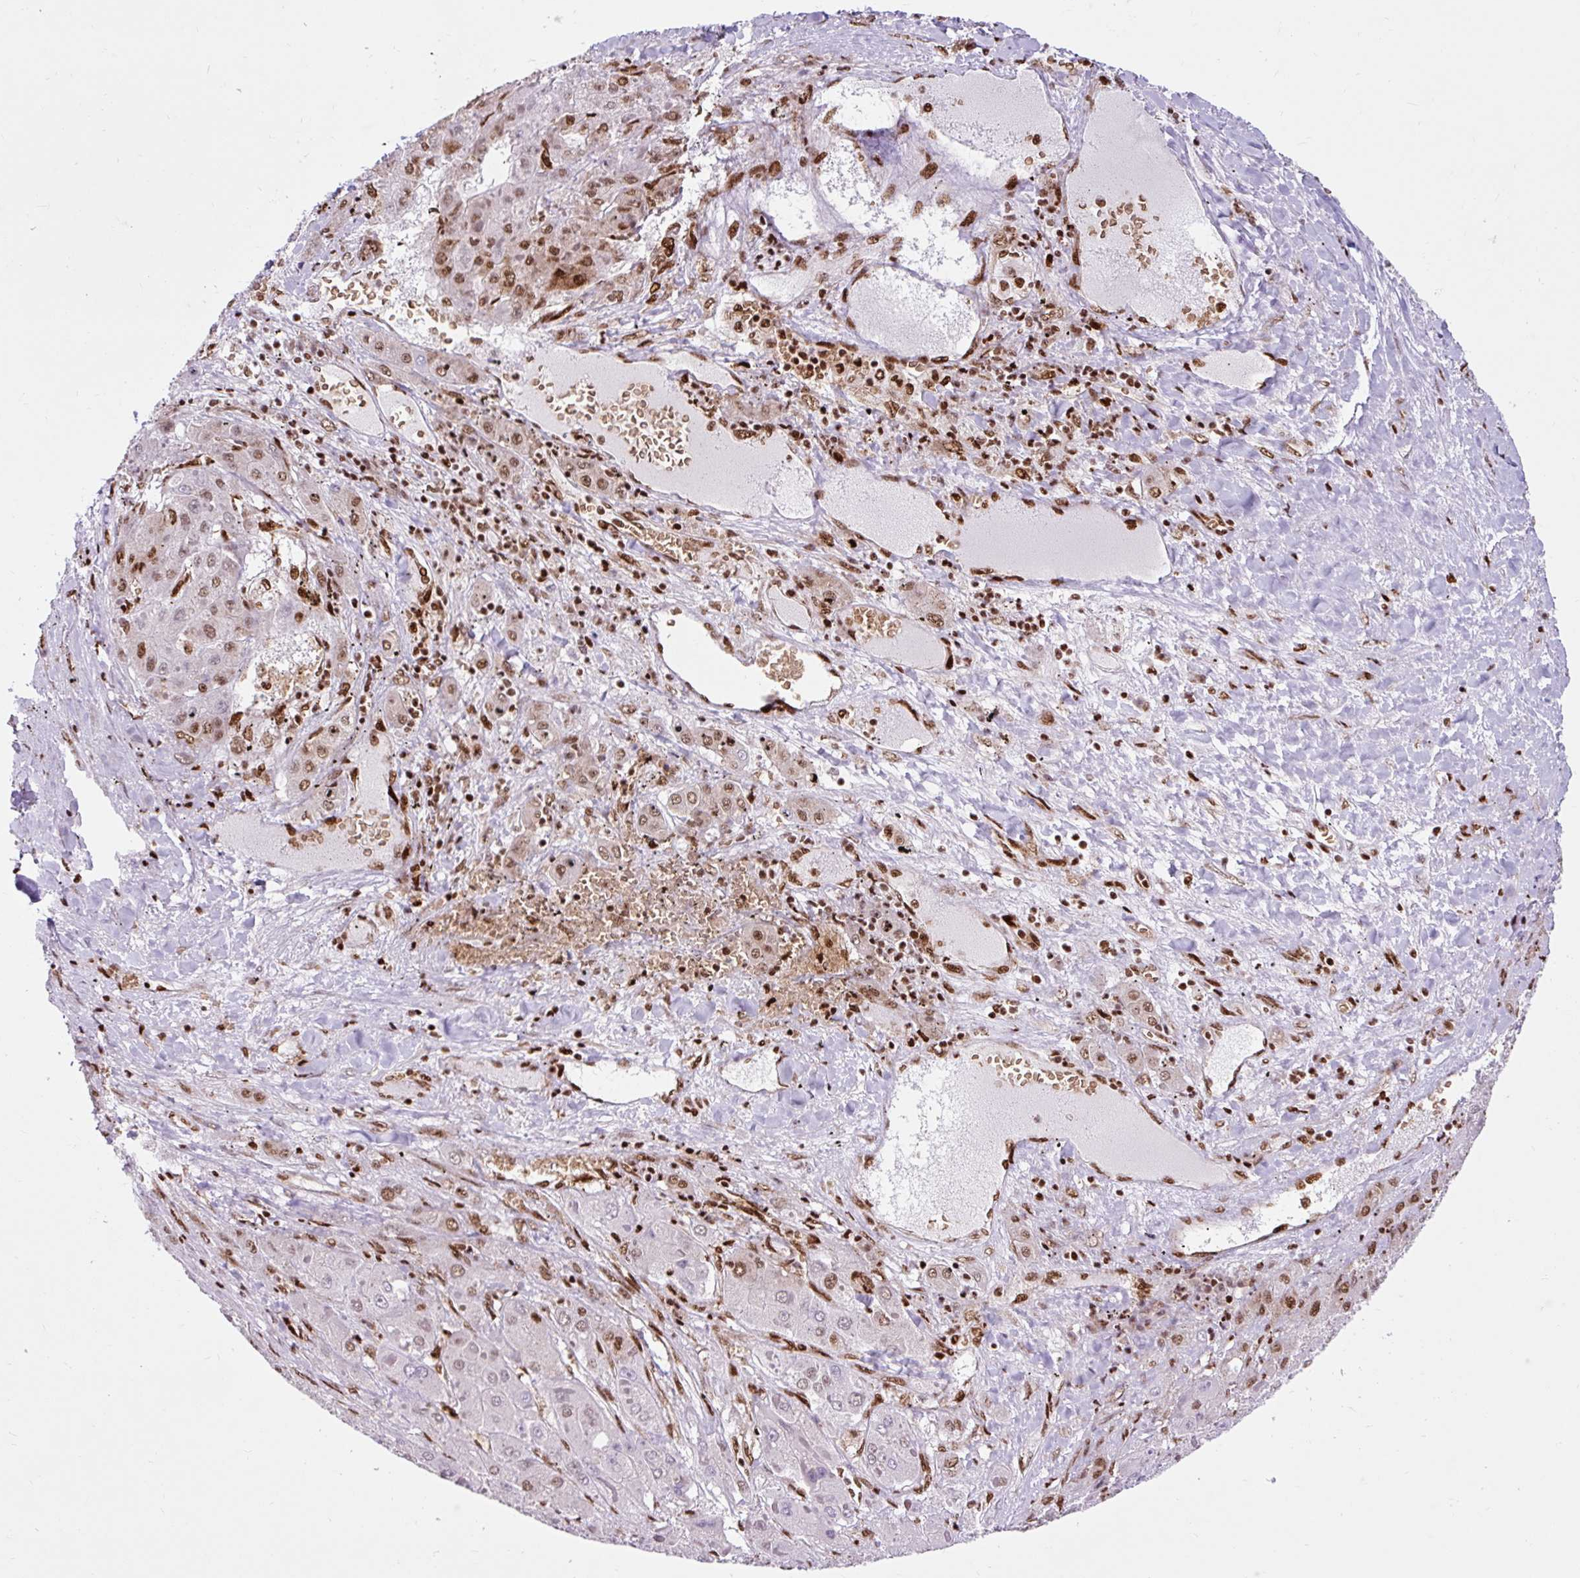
{"staining": {"intensity": "moderate", "quantity": "25%-75%", "location": "nuclear"}, "tissue": "liver cancer", "cell_type": "Tumor cells", "image_type": "cancer", "snomed": [{"axis": "morphology", "description": "Carcinoma, Hepatocellular, NOS"}, {"axis": "topography", "description": "Liver"}], "caption": "Immunohistochemistry (IHC) (DAB) staining of human liver hepatocellular carcinoma demonstrates moderate nuclear protein expression in approximately 25%-75% of tumor cells. (DAB IHC, brown staining for protein, blue staining for nuclei).", "gene": "FUS", "patient": {"sex": "female", "age": 73}}